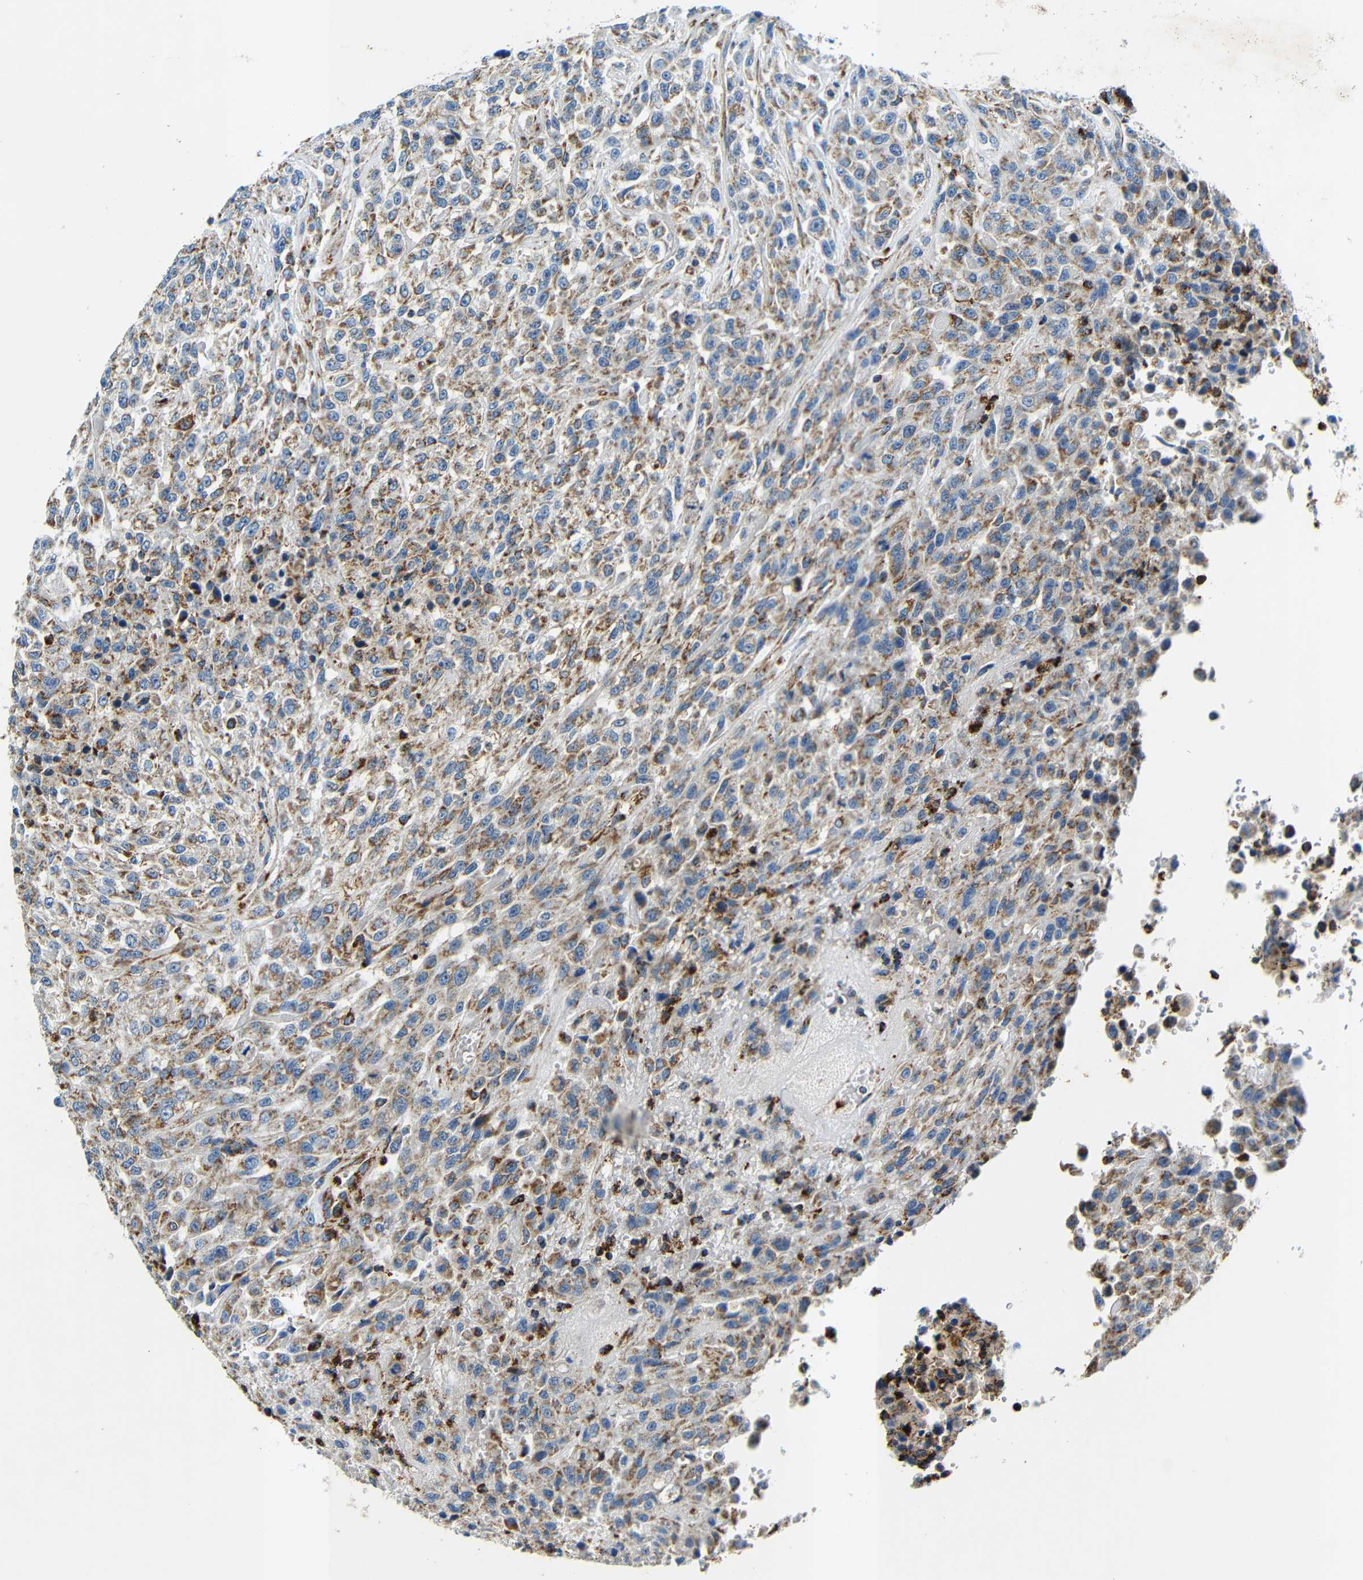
{"staining": {"intensity": "moderate", "quantity": "25%-75%", "location": "cytoplasmic/membranous"}, "tissue": "urothelial cancer", "cell_type": "Tumor cells", "image_type": "cancer", "snomed": [{"axis": "morphology", "description": "Urothelial carcinoma, High grade"}, {"axis": "topography", "description": "Urinary bladder"}], "caption": "The immunohistochemical stain highlights moderate cytoplasmic/membranous positivity in tumor cells of urothelial carcinoma (high-grade) tissue. The staining was performed using DAB, with brown indicating positive protein expression. Nuclei are stained blue with hematoxylin.", "gene": "GALNT18", "patient": {"sex": "male", "age": 46}}